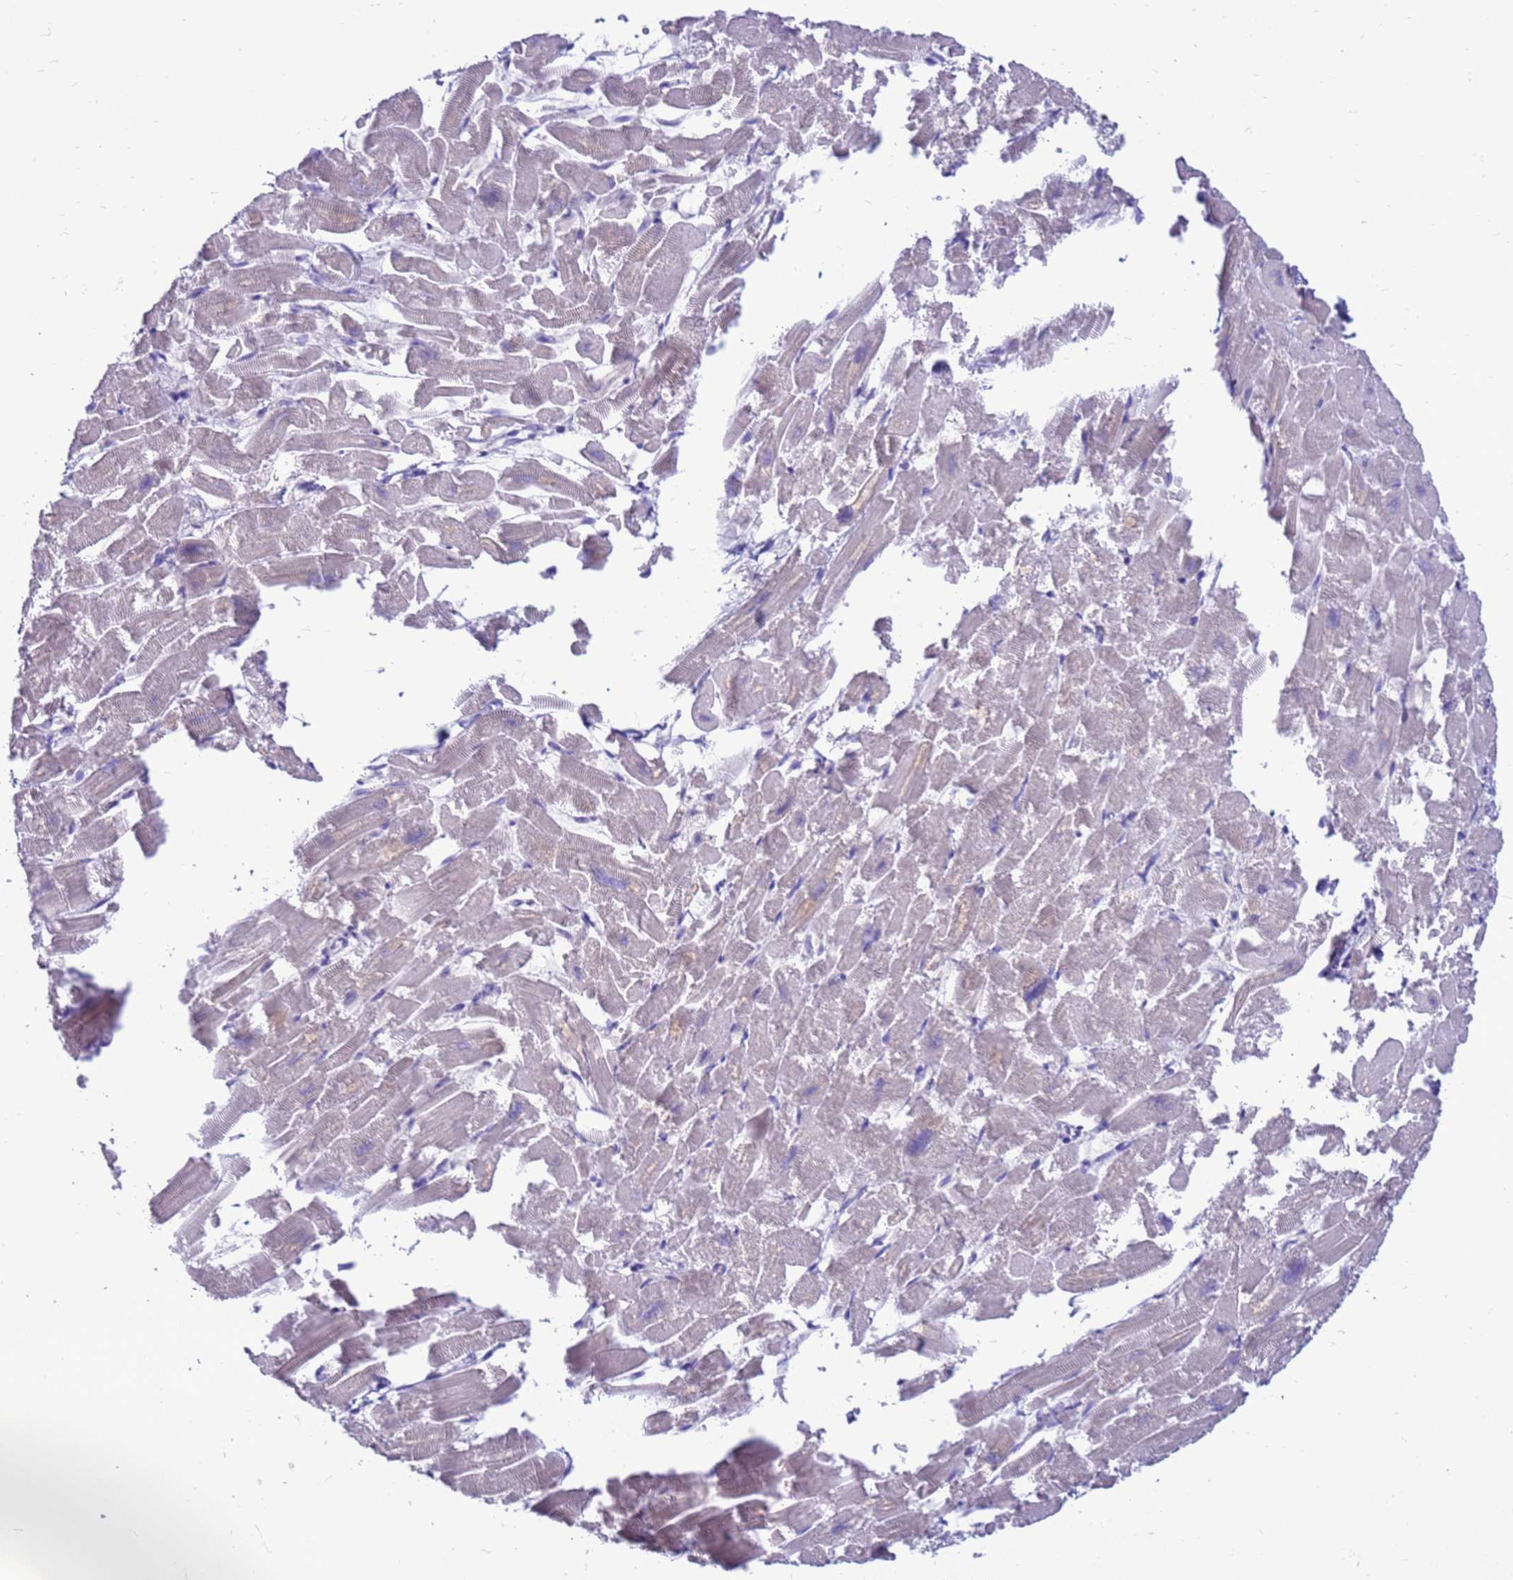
{"staining": {"intensity": "weak", "quantity": "<25%", "location": "cytoplasmic/membranous"}, "tissue": "heart muscle", "cell_type": "Cardiomyocytes", "image_type": "normal", "snomed": [{"axis": "morphology", "description": "Normal tissue, NOS"}, {"axis": "topography", "description": "Heart"}], "caption": "Immunohistochemistry micrograph of unremarkable heart muscle stained for a protein (brown), which exhibits no staining in cardiomyocytes. Nuclei are stained in blue.", "gene": "PDE10A", "patient": {"sex": "male", "age": 54}}